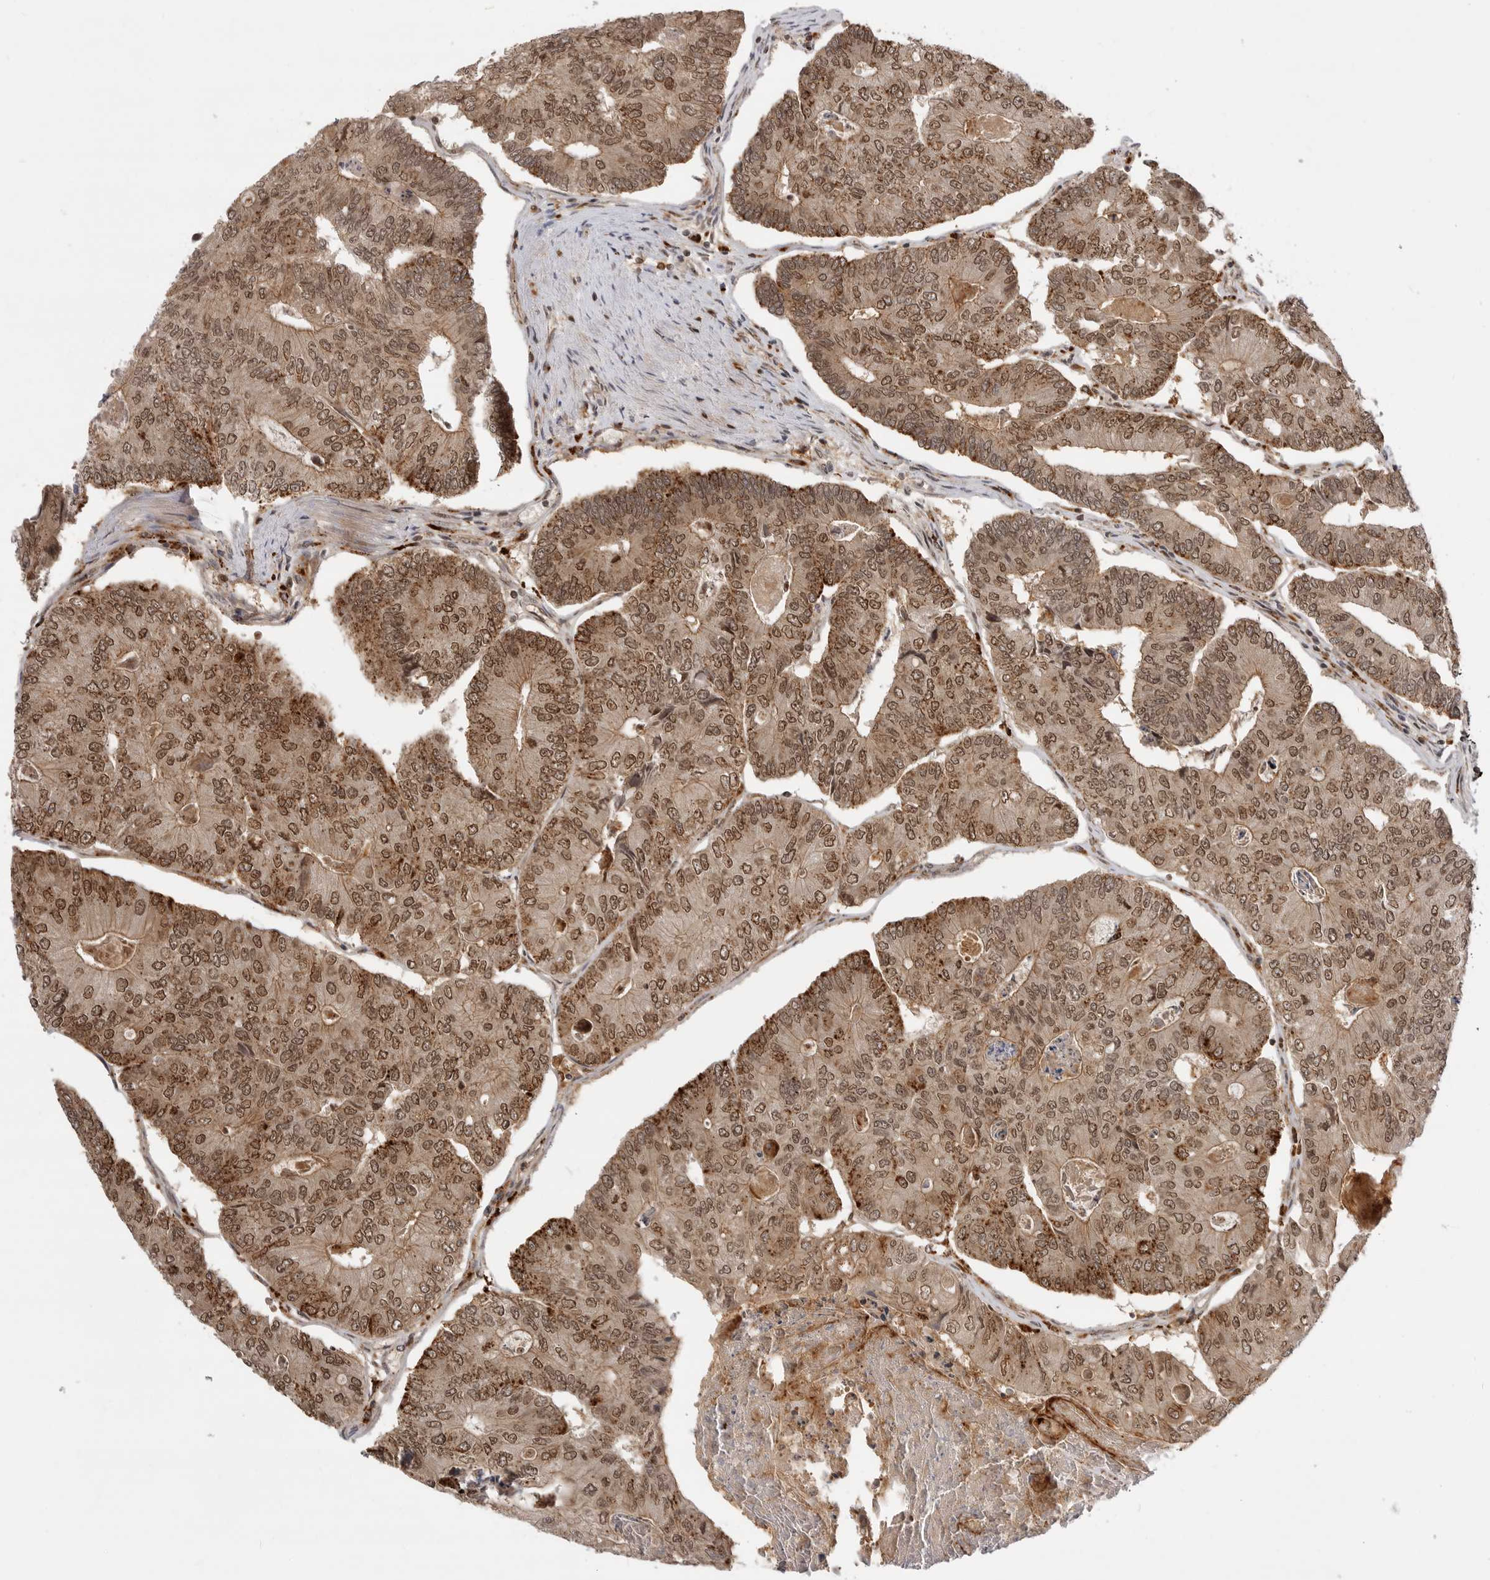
{"staining": {"intensity": "moderate", "quantity": ">75%", "location": "cytoplasmic/membranous,nuclear"}, "tissue": "colorectal cancer", "cell_type": "Tumor cells", "image_type": "cancer", "snomed": [{"axis": "morphology", "description": "Adenocarcinoma, NOS"}, {"axis": "topography", "description": "Colon"}], "caption": "Adenocarcinoma (colorectal) stained with immunohistochemistry exhibits moderate cytoplasmic/membranous and nuclear staining in about >75% of tumor cells. (DAB IHC, brown staining for protein, blue staining for nuclei).", "gene": "CSNK1G3", "patient": {"sex": "female", "age": 67}}